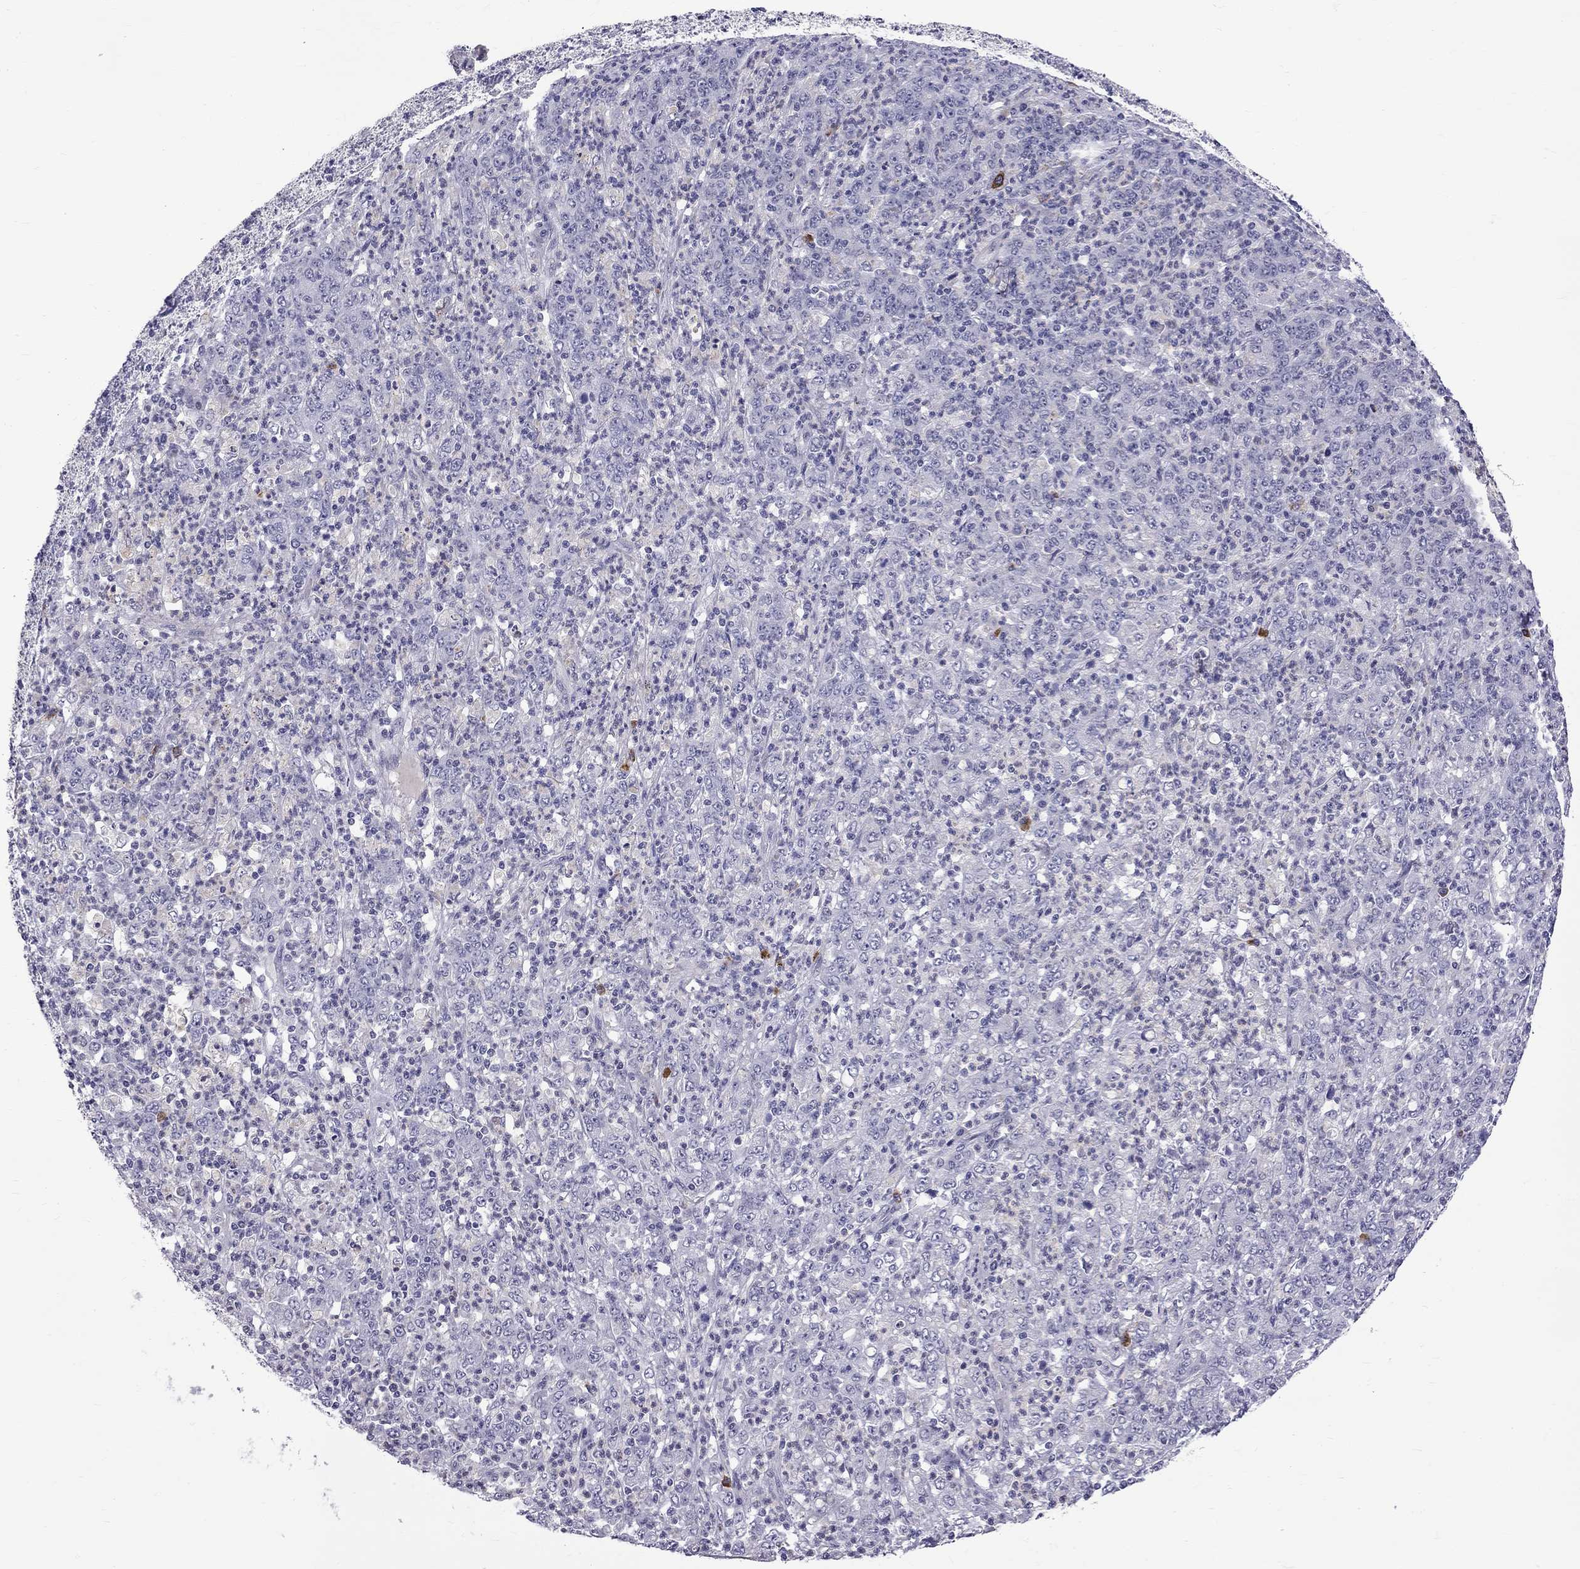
{"staining": {"intensity": "negative", "quantity": "none", "location": "none"}, "tissue": "stomach cancer", "cell_type": "Tumor cells", "image_type": "cancer", "snomed": [{"axis": "morphology", "description": "Adenocarcinoma, NOS"}, {"axis": "topography", "description": "Stomach, lower"}], "caption": "Human stomach adenocarcinoma stained for a protein using immunohistochemistry demonstrates no expression in tumor cells.", "gene": "RTL9", "patient": {"sex": "female", "age": 71}}